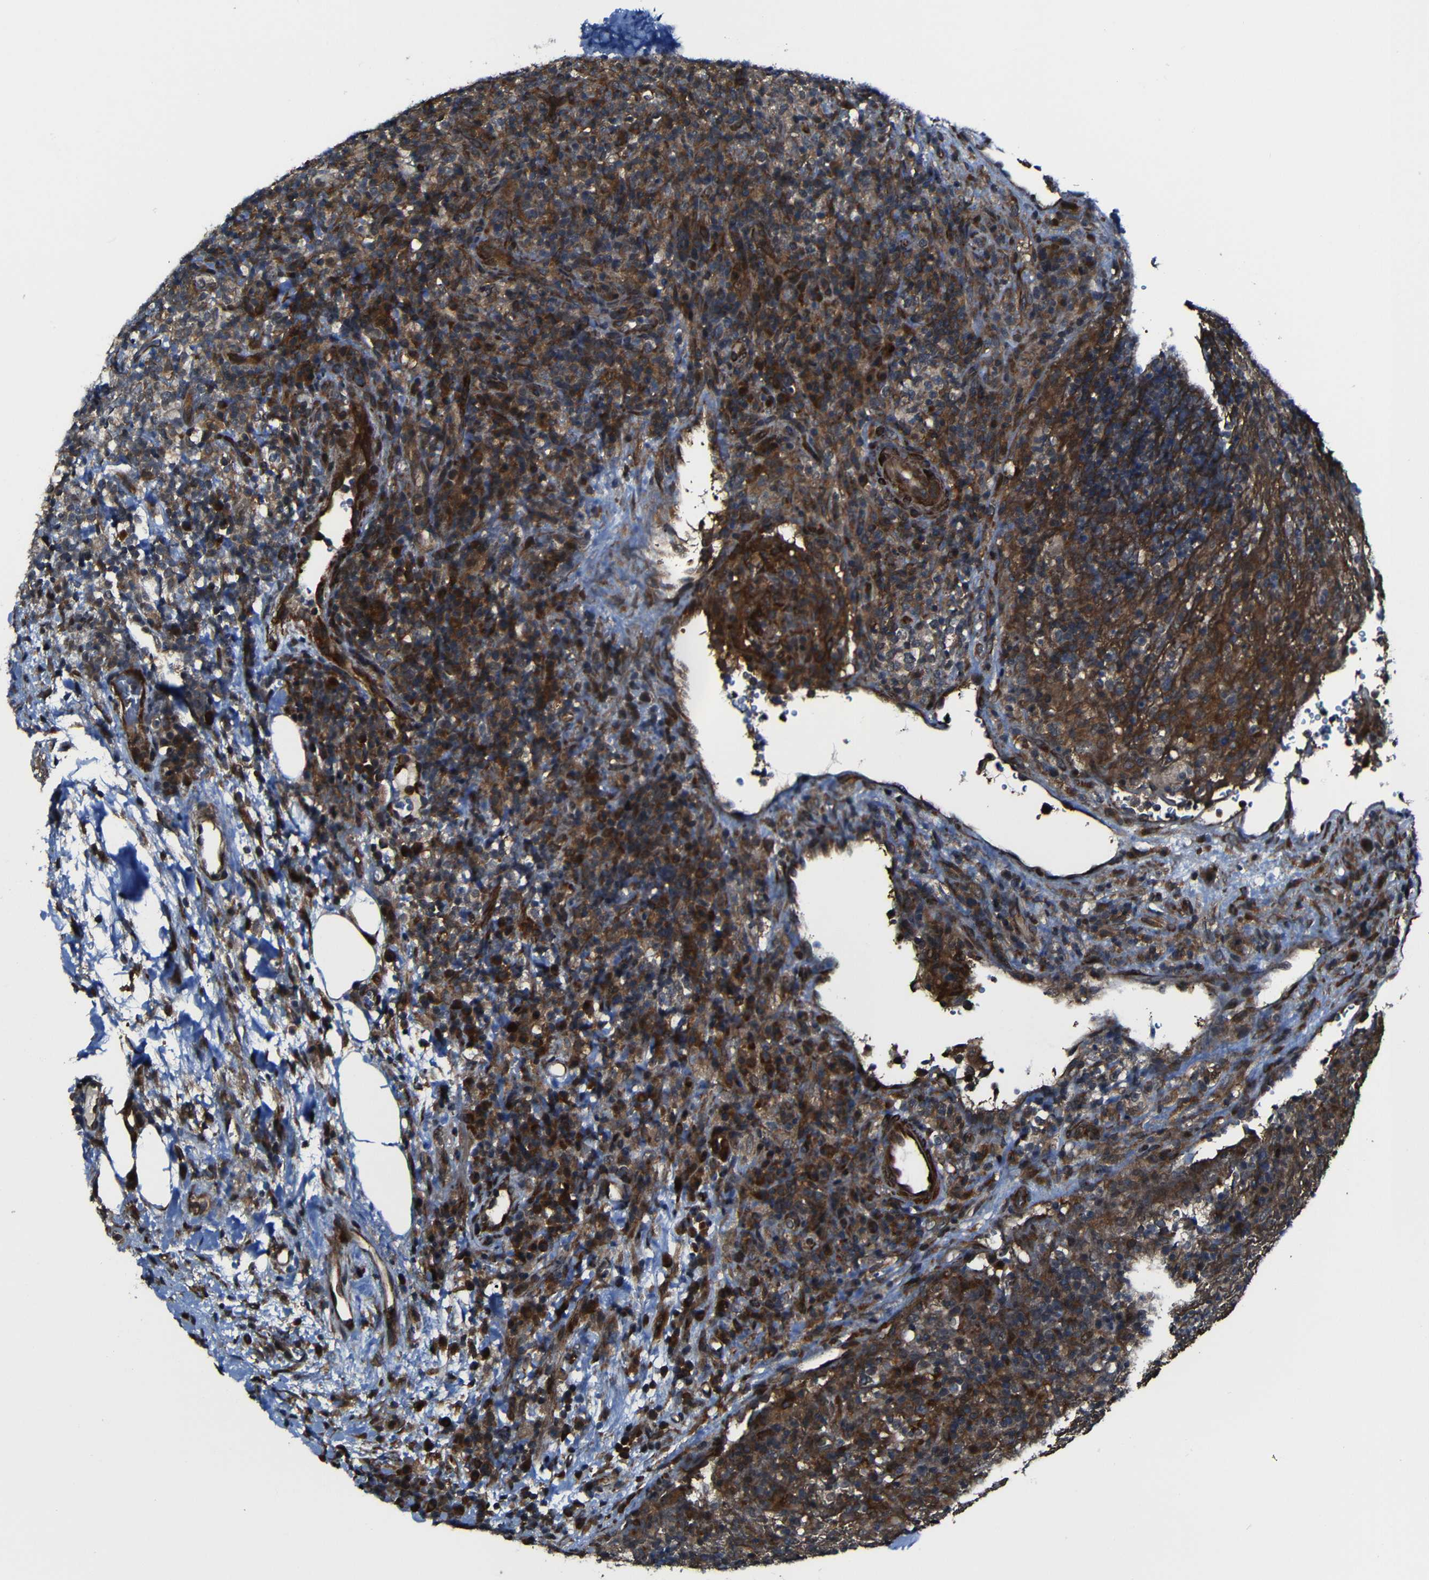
{"staining": {"intensity": "moderate", "quantity": ">75%", "location": "cytoplasmic/membranous"}, "tissue": "lymphoma", "cell_type": "Tumor cells", "image_type": "cancer", "snomed": [{"axis": "morphology", "description": "Malignant lymphoma, non-Hodgkin's type, High grade"}, {"axis": "topography", "description": "Lymph node"}], "caption": "IHC image of neoplastic tissue: lymphoma stained using immunohistochemistry (IHC) shows medium levels of moderate protein expression localized specifically in the cytoplasmic/membranous of tumor cells, appearing as a cytoplasmic/membranous brown color.", "gene": "KIAA0513", "patient": {"sex": "female", "age": 76}}